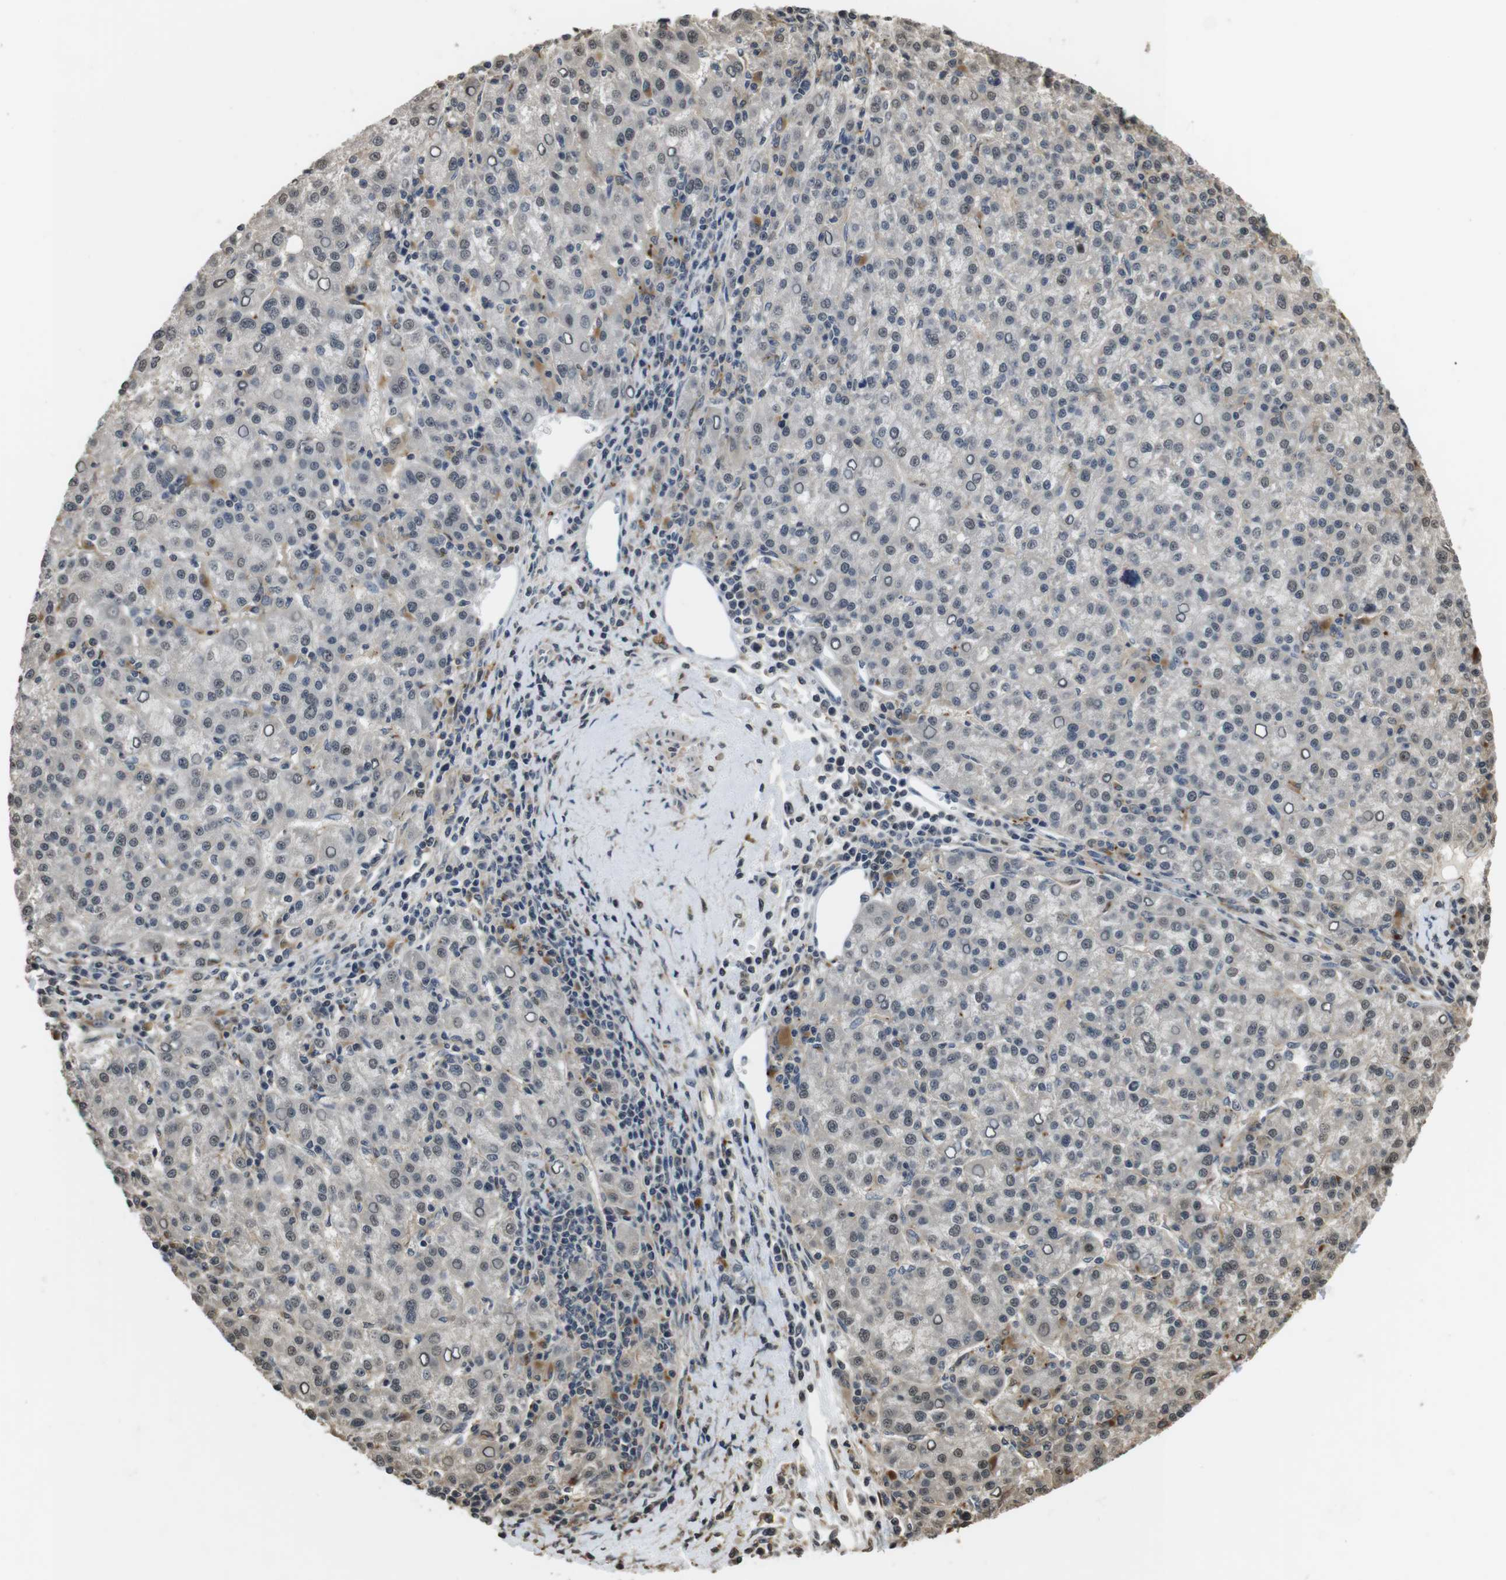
{"staining": {"intensity": "negative", "quantity": "none", "location": "none"}, "tissue": "liver cancer", "cell_type": "Tumor cells", "image_type": "cancer", "snomed": [{"axis": "morphology", "description": "Carcinoma, Hepatocellular, NOS"}, {"axis": "topography", "description": "Liver"}], "caption": "A high-resolution histopathology image shows immunohistochemistry staining of hepatocellular carcinoma (liver), which demonstrates no significant positivity in tumor cells. (Immunohistochemistry, brightfield microscopy, high magnification).", "gene": "FZD10", "patient": {"sex": "female", "age": 58}}